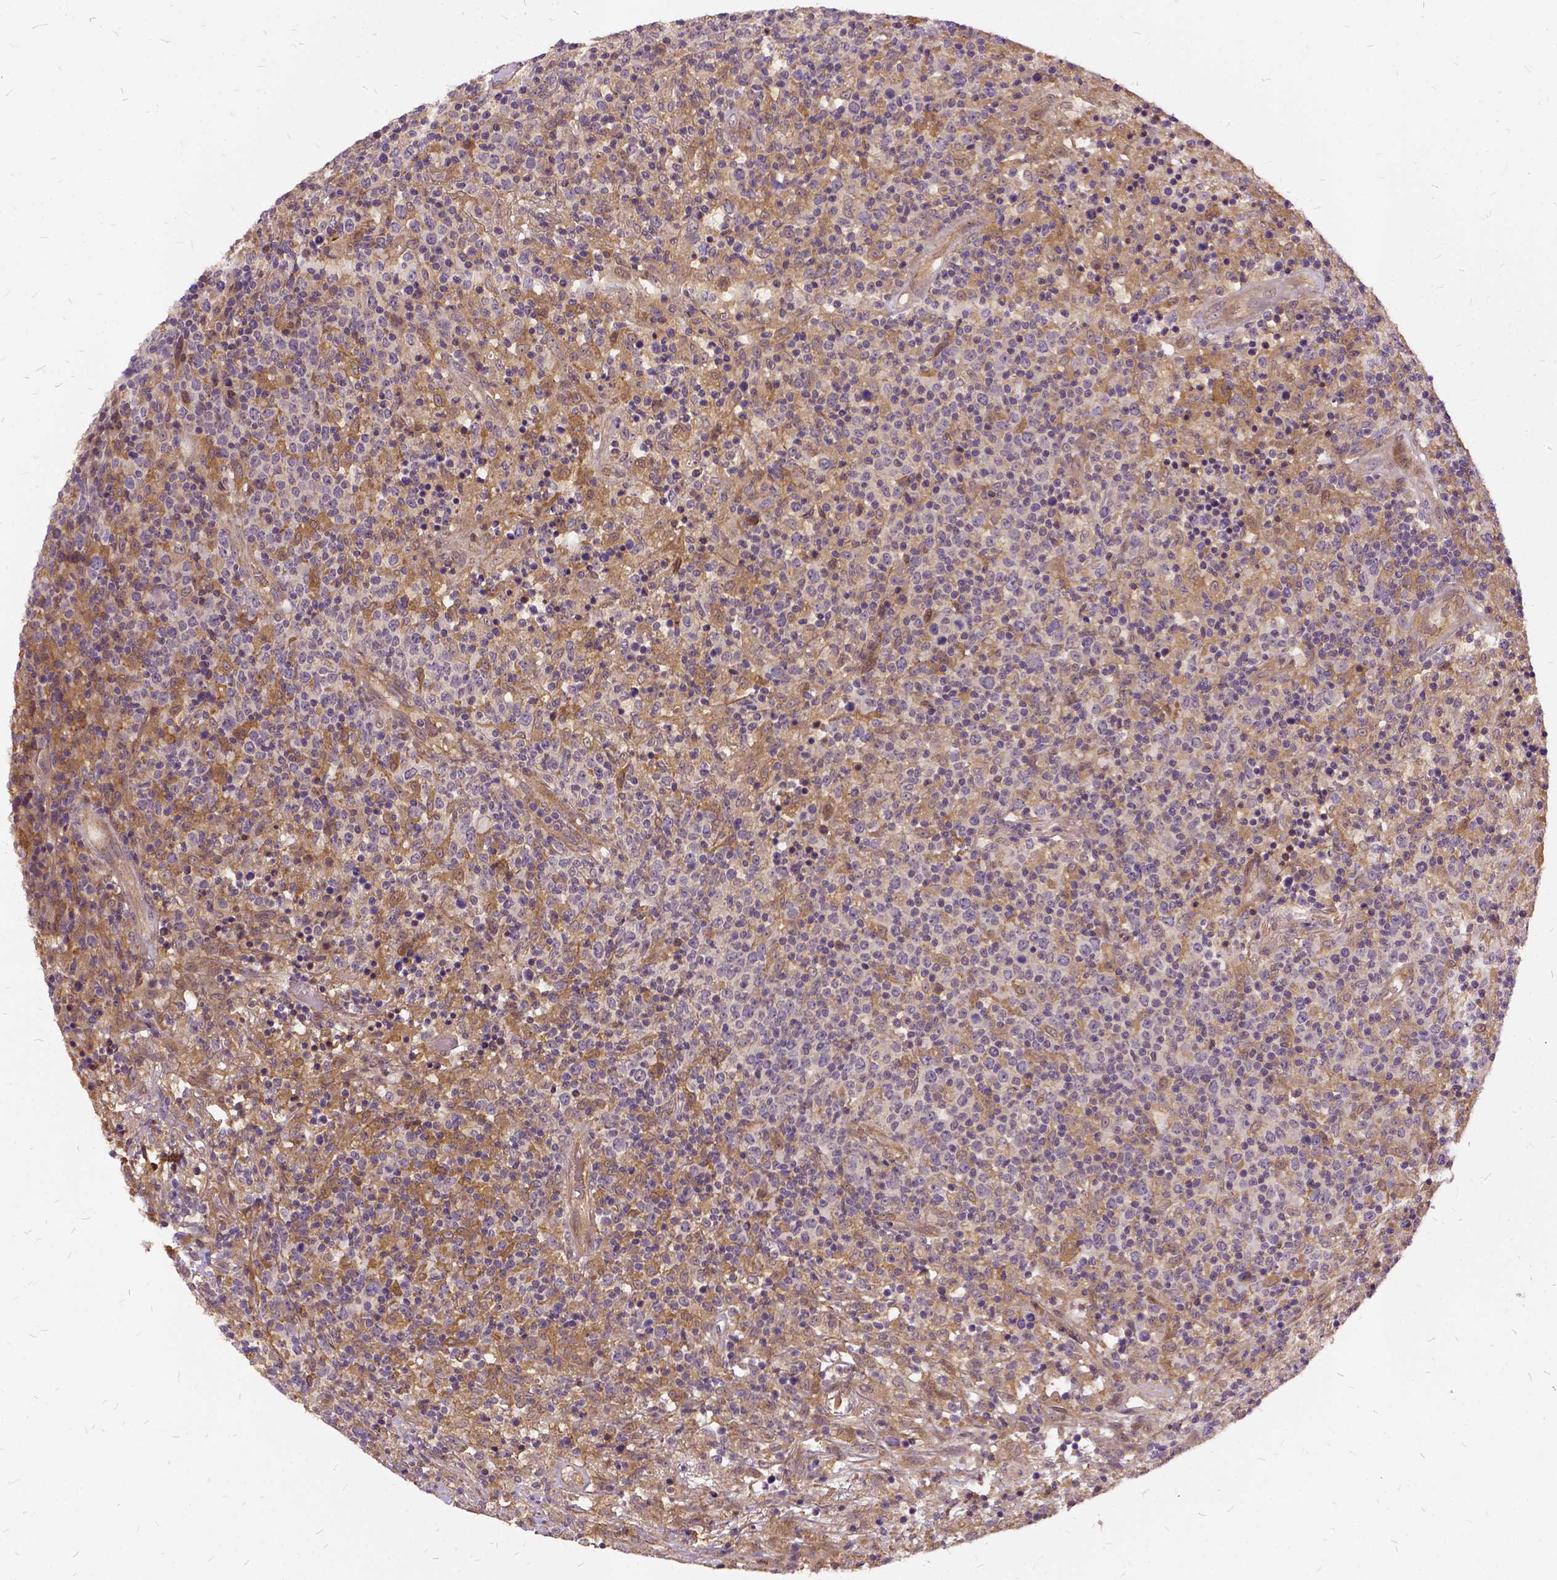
{"staining": {"intensity": "moderate", "quantity": "<25%", "location": "cytoplasmic/membranous"}, "tissue": "lymphoma", "cell_type": "Tumor cells", "image_type": "cancer", "snomed": [{"axis": "morphology", "description": "Malignant lymphoma, non-Hodgkin's type, High grade"}, {"axis": "topography", "description": "Lung"}], "caption": "This is a histology image of immunohistochemistry (IHC) staining of high-grade malignant lymphoma, non-Hodgkin's type, which shows moderate positivity in the cytoplasmic/membranous of tumor cells.", "gene": "ILRUN", "patient": {"sex": "male", "age": 79}}